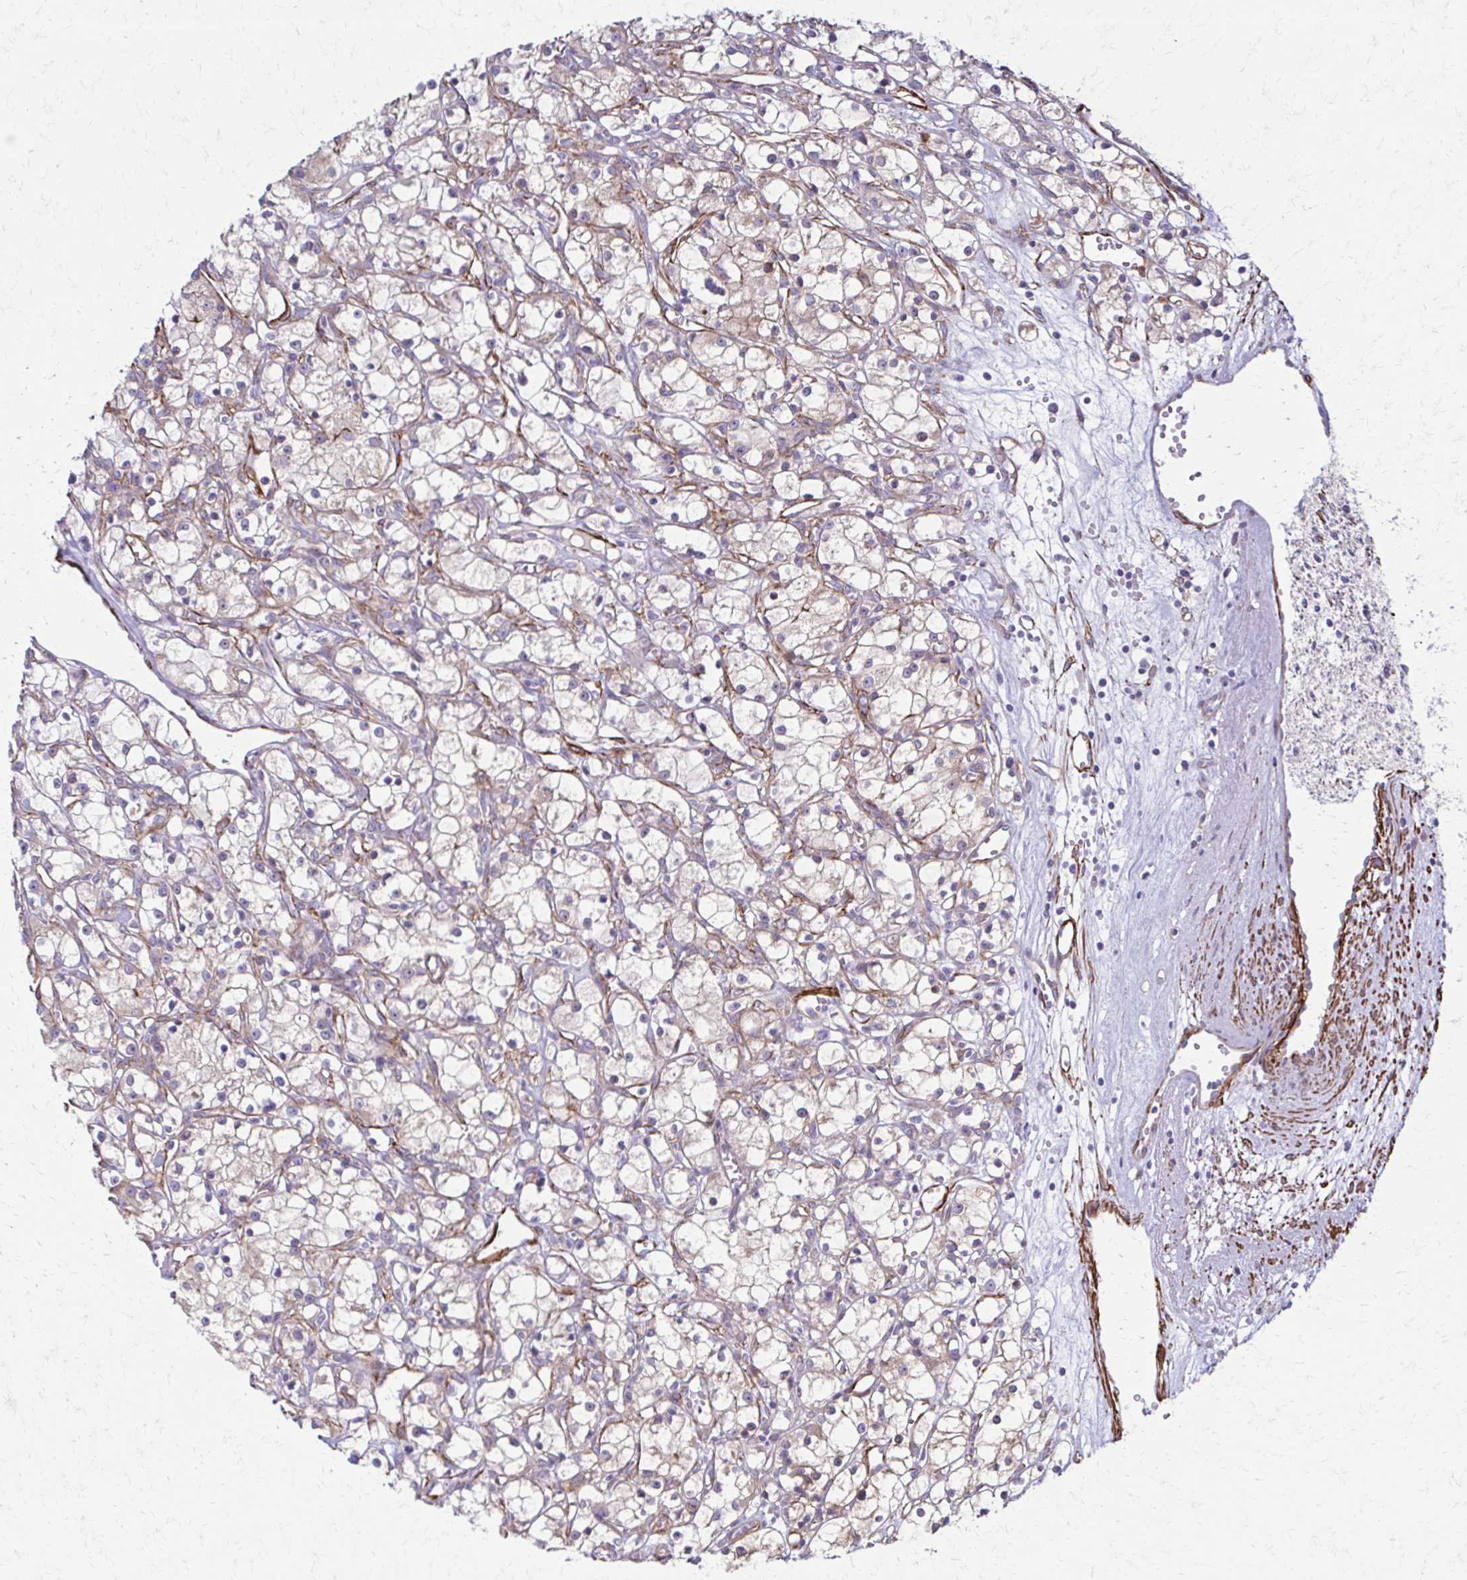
{"staining": {"intensity": "negative", "quantity": "none", "location": "none"}, "tissue": "renal cancer", "cell_type": "Tumor cells", "image_type": "cancer", "snomed": [{"axis": "morphology", "description": "Adenocarcinoma, NOS"}, {"axis": "topography", "description": "Kidney"}], "caption": "High power microscopy image of an immunohistochemistry image of renal cancer (adenocarcinoma), revealing no significant staining in tumor cells.", "gene": "TIMMDC1", "patient": {"sex": "female", "age": 59}}